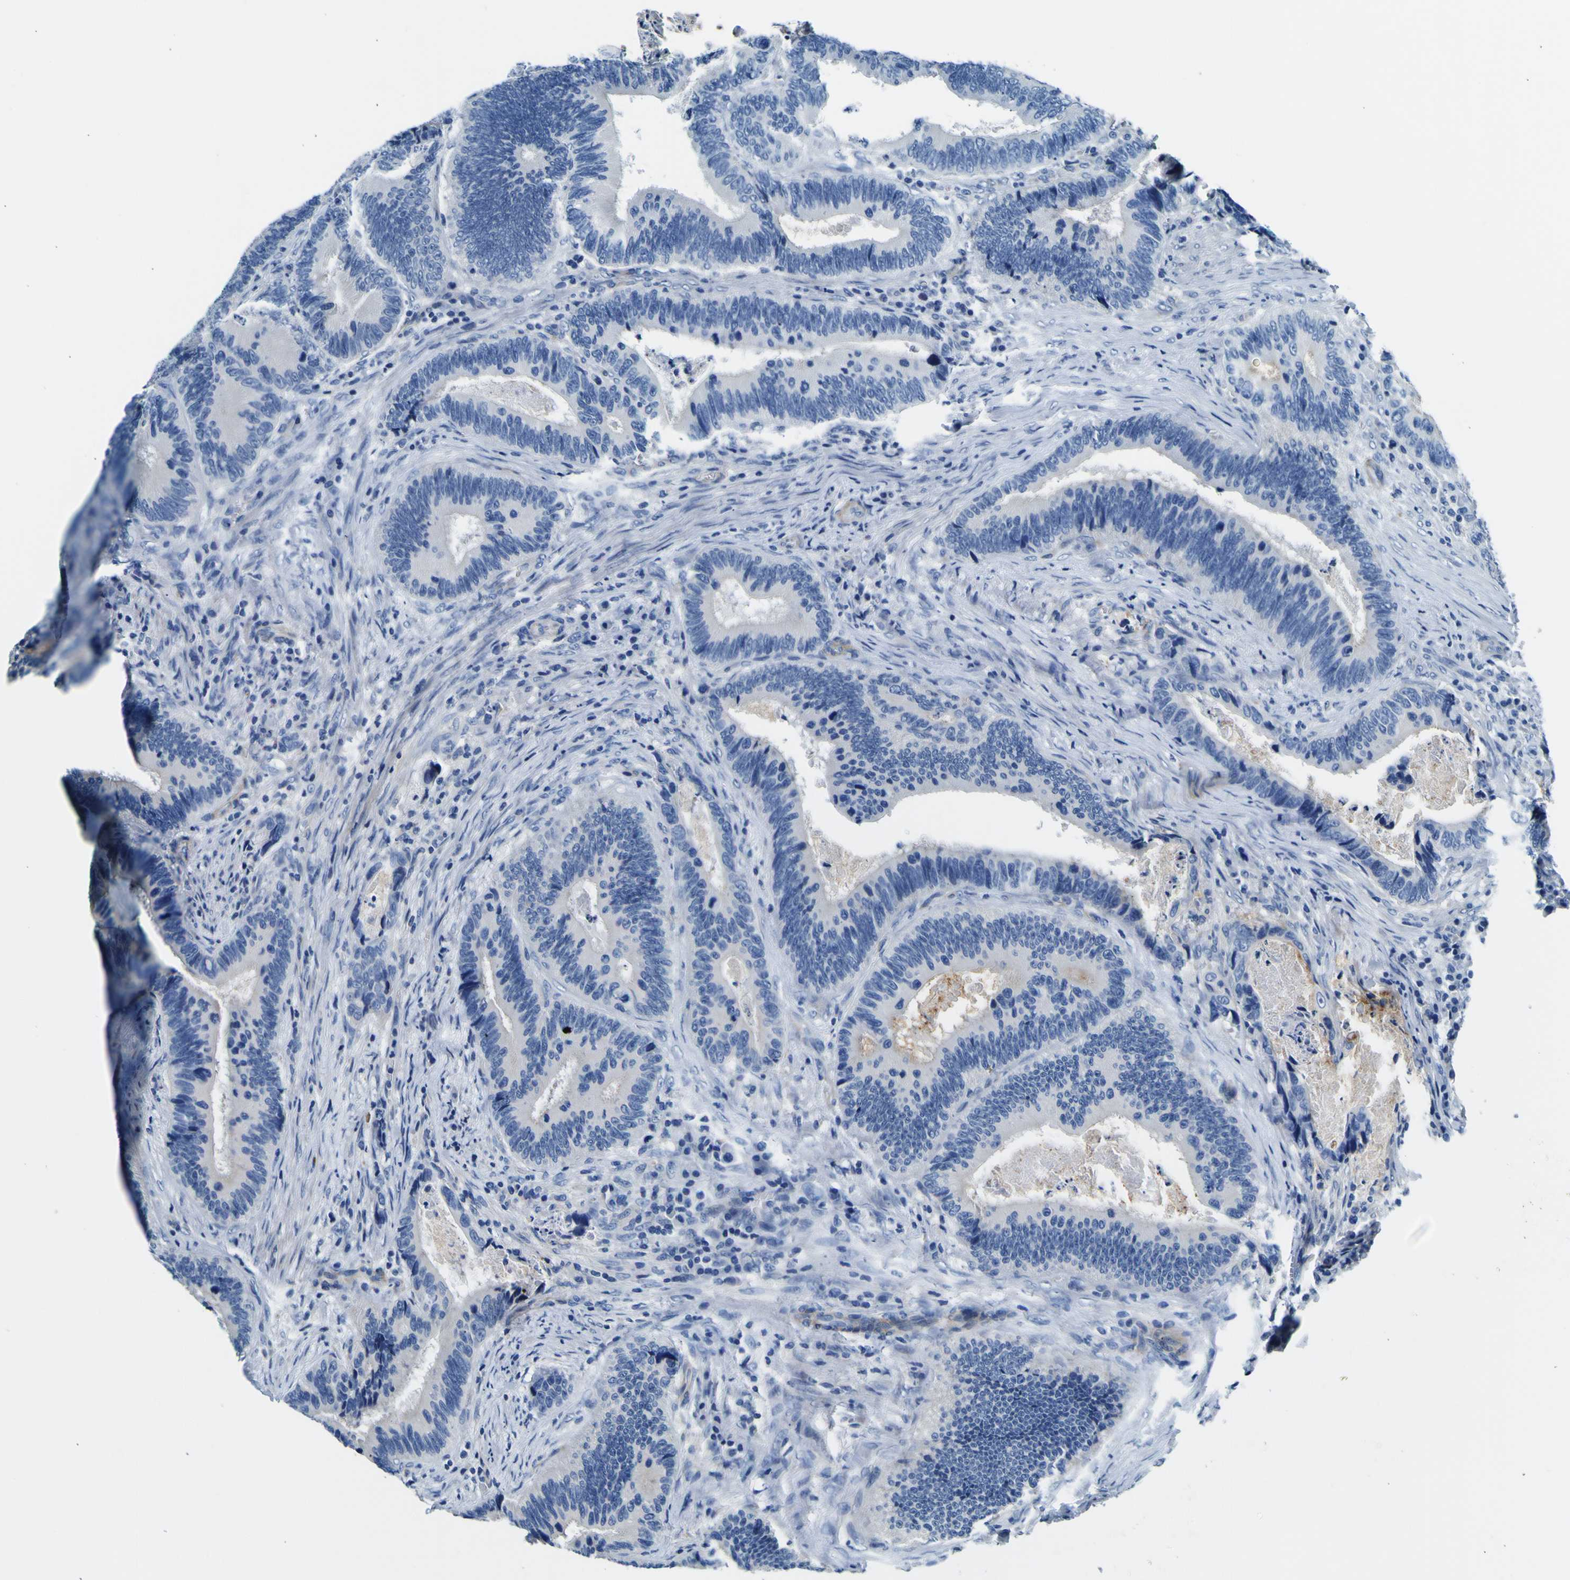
{"staining": {"intensity": "negative", "quantity": "none", "location": "none"}, "tissue": "colorectal cancer", "cell_type": "Tumor cells", "image_type": "cancer", "snomed": [{"axis": "morphology", "description": "Inflammation, NOS"}, {"axis": "morphology", "description": "Adenocarcinoma, NOS"}, {"axis": "topography", "description": "Colon"}], "caption": "There is no significant expression in tumor cells of colorectal cancer.", "gene": "ADGRA2", "patient": {"sex": "male", "age": 72}}